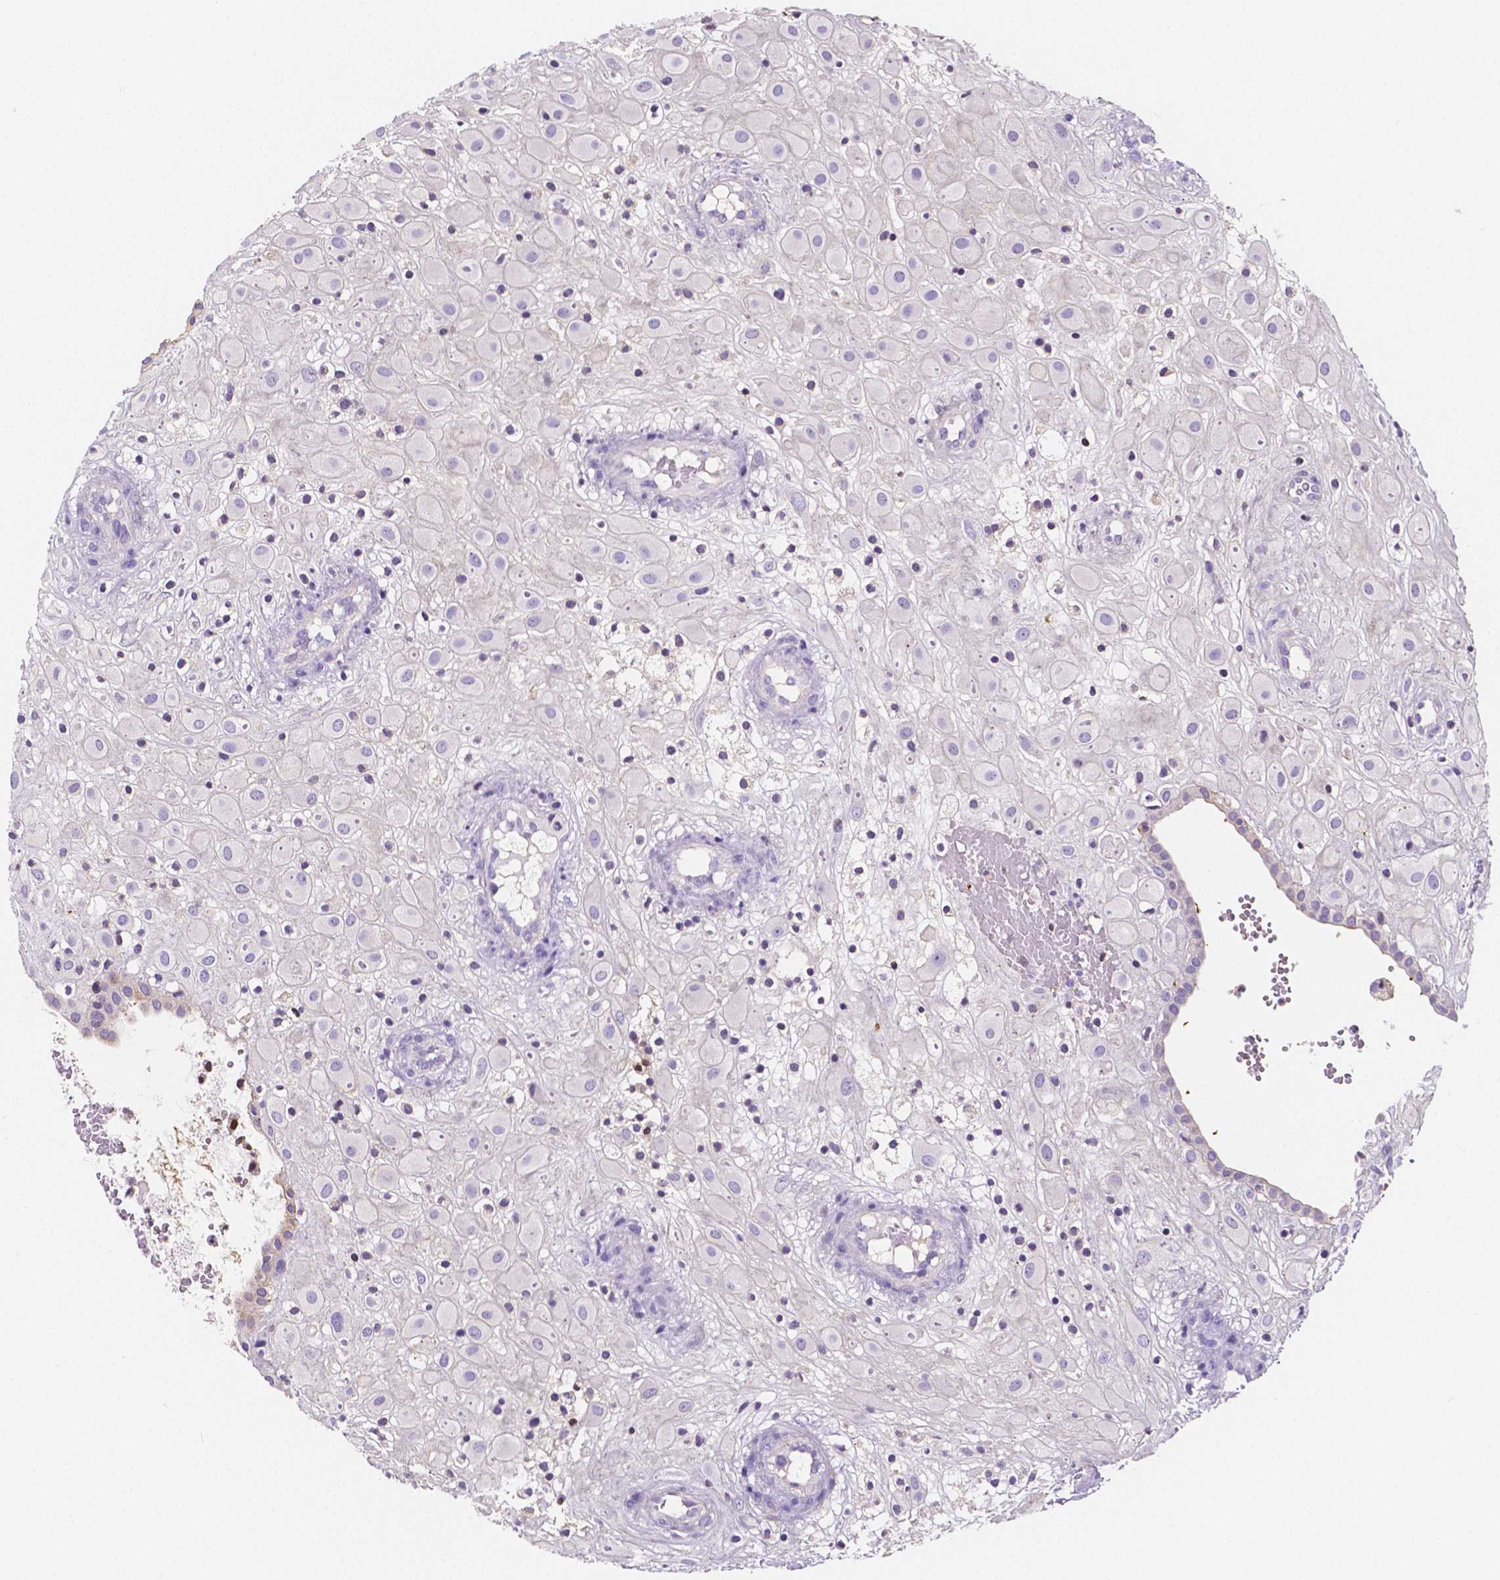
{"staining": {"intensity": "negative", "quantity": "none", "location": "none"}, "tissue": "placenta", "cell_type": "Decidual cells", "image_type": "normal", "snomed": [{"axis": "morphology", "description": "Normal tissue, NOS"}, {"axis": "topography", "description": "Placenta"}], "caption": "This is a histopathology image of immunohistochemistry (IHC) staining of benign placenta, which shows no staining in decidual cells.", "gene": "GABRD", "patient": {"sex": "female", "age": 24}}